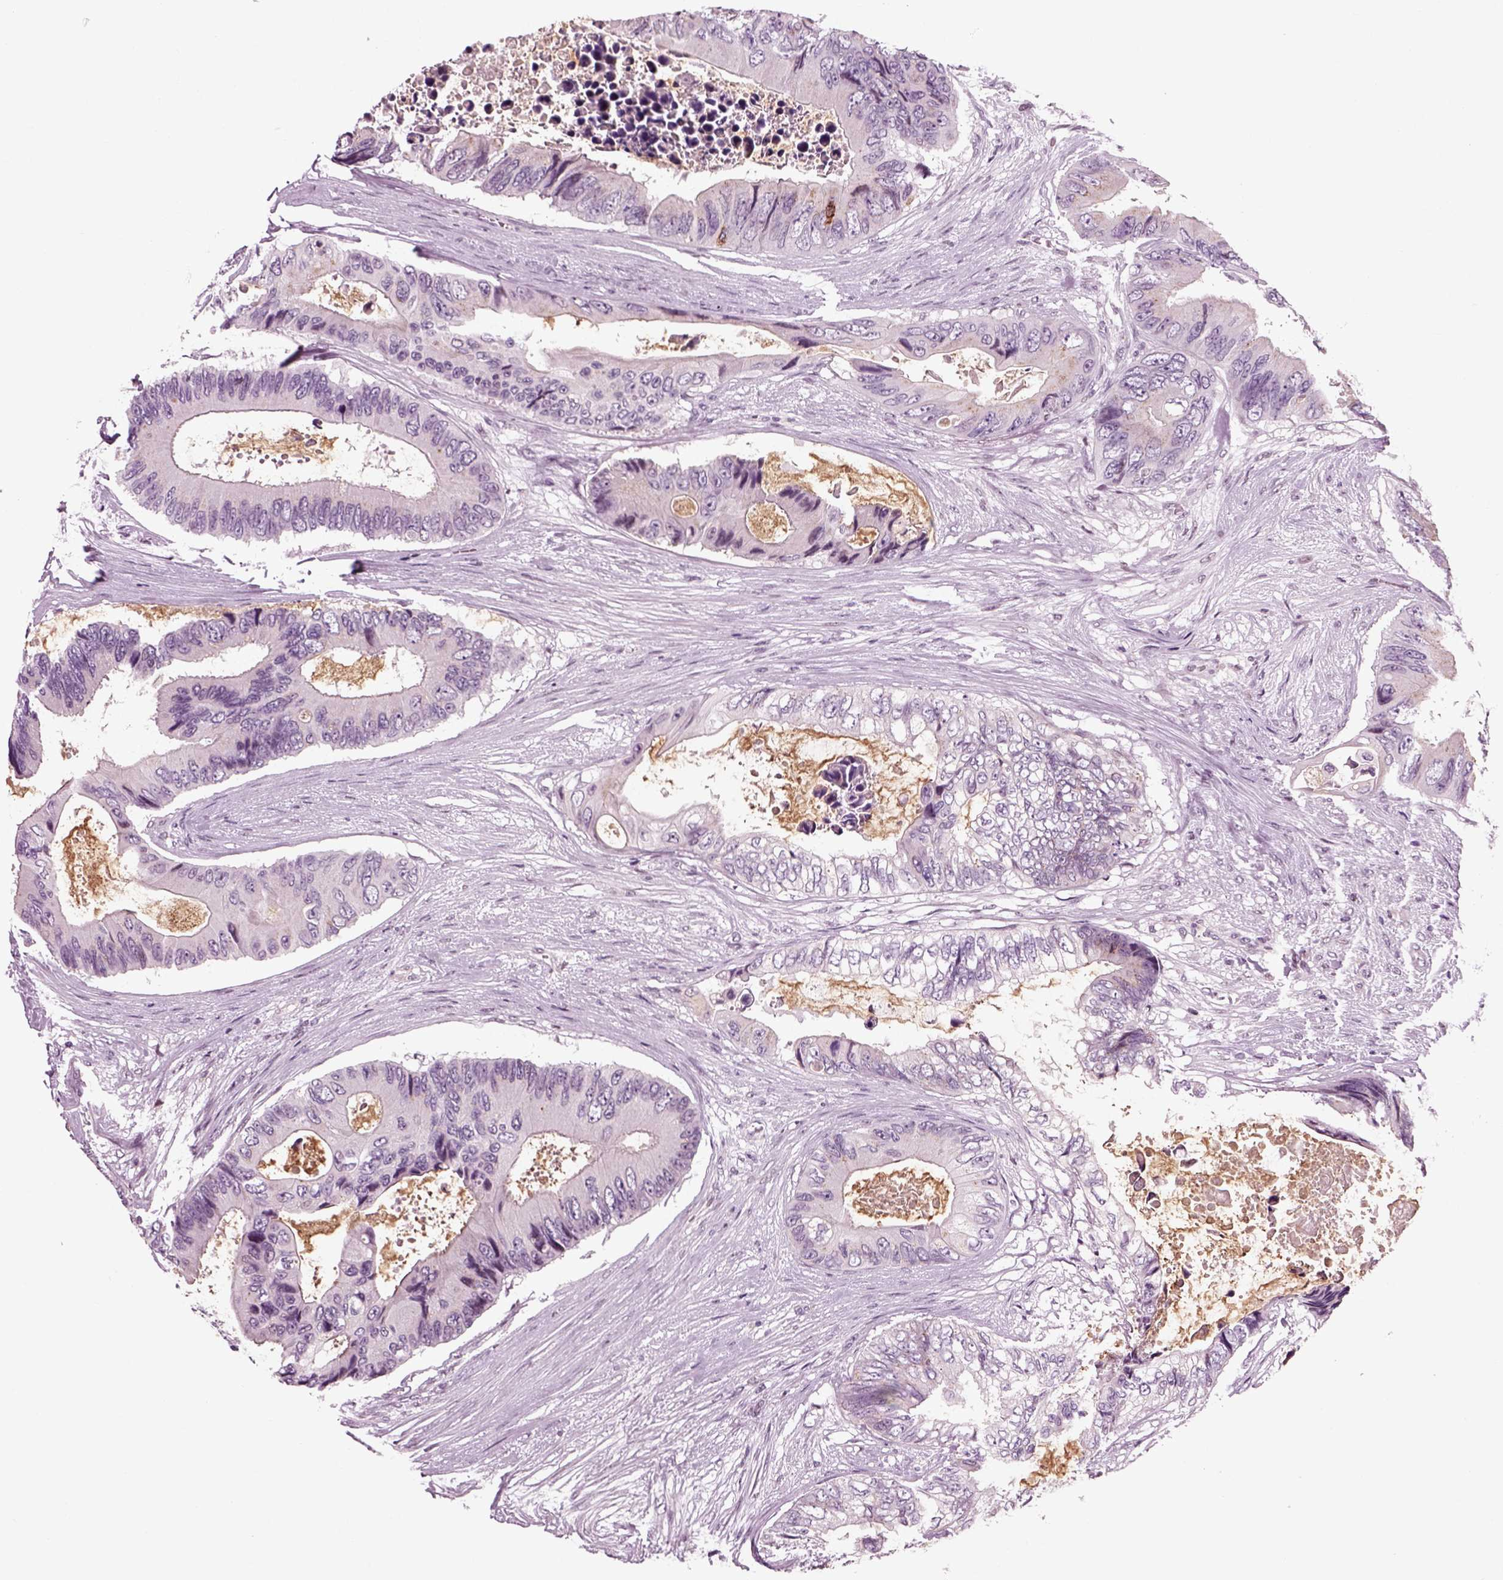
{"staining": {"intensity": "negative", "quantity": "none", "location": "none"}, "tissue": "colorectal cancer", "cell_type": "Tumor cells", "image_type": "cancer", "snomed": [{"axis": "morphology", "description": "Adenocarcinoma, NOS"}, {"axis": "topography", "description": "Rectum"}], "caption": "IHC of adenocarcinoma (colorectal) exhibits no expression in tumor cells. (Brightfield microscopy of DAB immunohistochemistry (IHC) at high magnification).", "gene": "CHGB", "patient": {"sex": "male", "age": 63}}